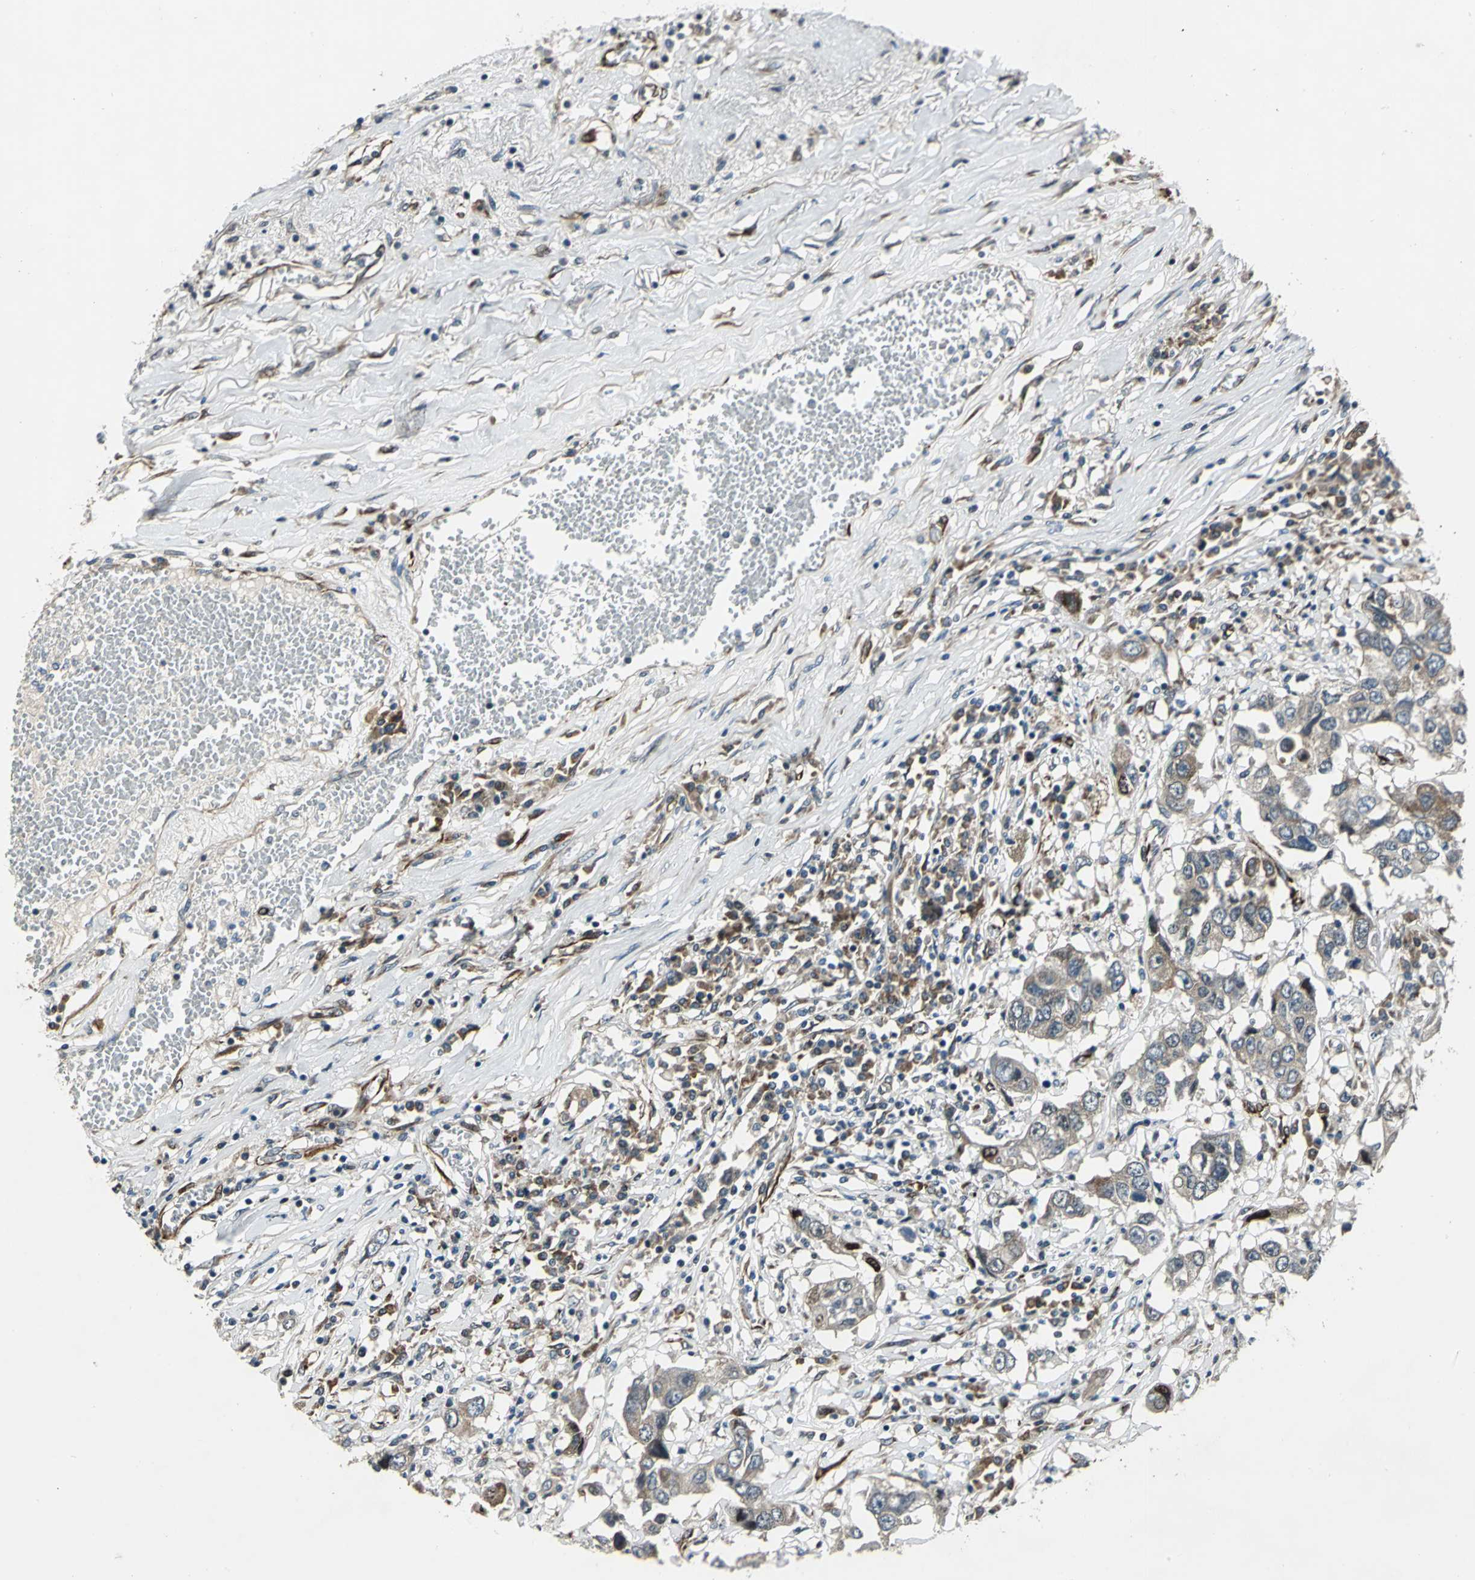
{"staining": {"intensity": "moderate", "quantity": "25%-75%", "location": "cytoplasmic/membranous,nuclear"}, "tissue": "lung cancer", "cell_type": "Tumor cells", "image_type": "cancer", "snomed": [{"axis": "morphology", "description": "Squamous cell carcinoma, NOS"}, {"axis": "topography", "description": "Lung"}], "caption": "Immunohistochemistry micrograph of neoplastic tissue: human lung cancer (squamous cell carcinoma) stained using IHC reveals medium levels of moderate protein expression localized specifically in the cytoplasmic/membranous and nuclear of tumor cells, appearing as a cytoplasmic/membranous and nuclear brown color.", "gene": "EXD2", "patient": {"sex": "male", "age": 71}}